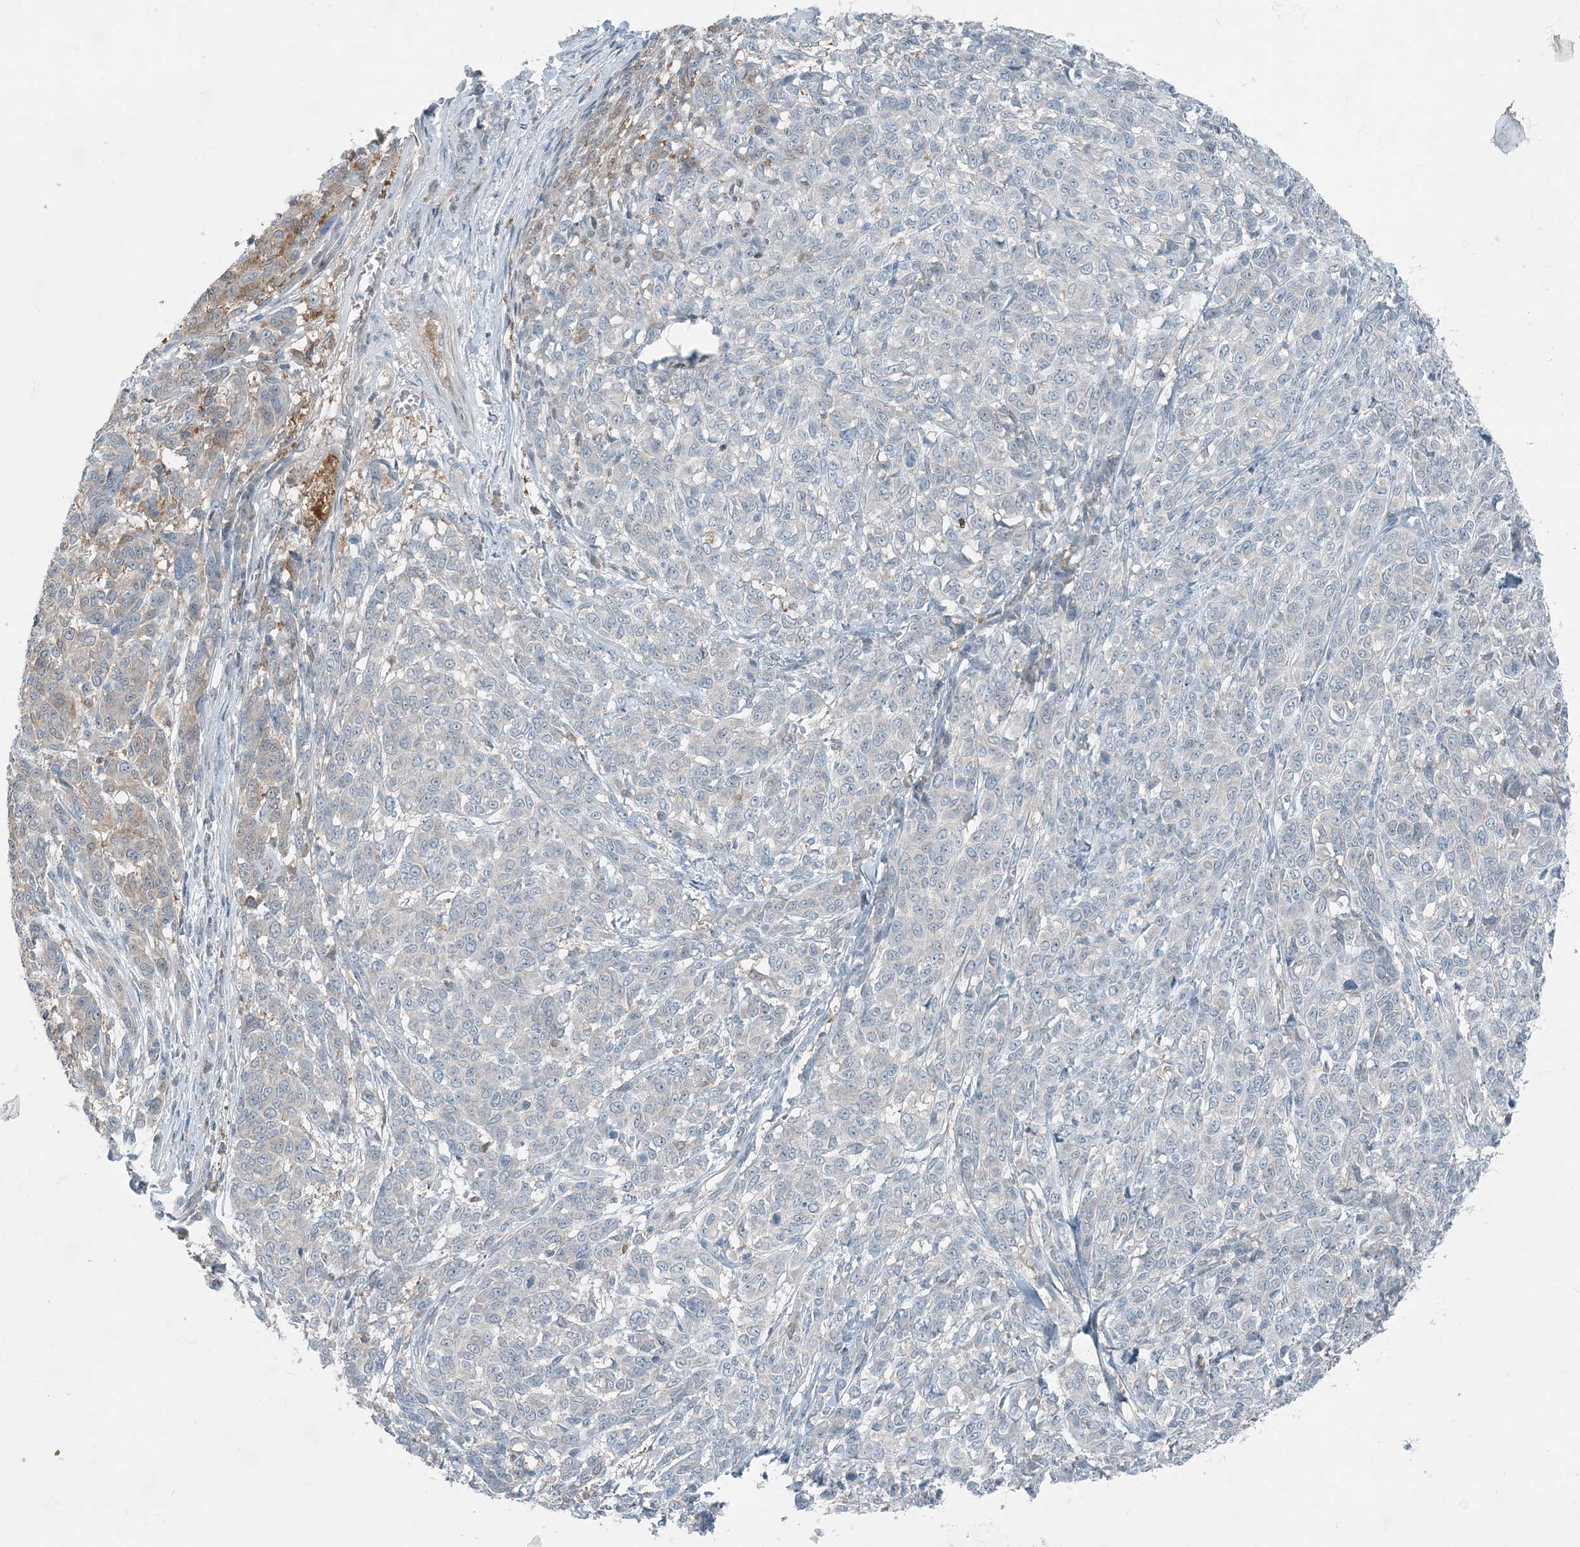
{"staining": {"intensity": "negative", "quantity": "none", "location": "none"}, "tissue": "melanoma", "cell_type": "Tumor cells", "image_type": "cancer", "snomed": [{"axis": "morphology", "description": "Malignant melanoma, NOS"}, {"axis": "topography", "description": "Skin"}], "caption": "Tumor cells show no significant positivity in malignant melanoma. (Stains: DAB immunohistochemistry with hematoxylin counter stain, Microscopy: brightfield microscopy at high magnification).", "gene": "ARMH1", "patient": {"sex": "male", "age": 49}}